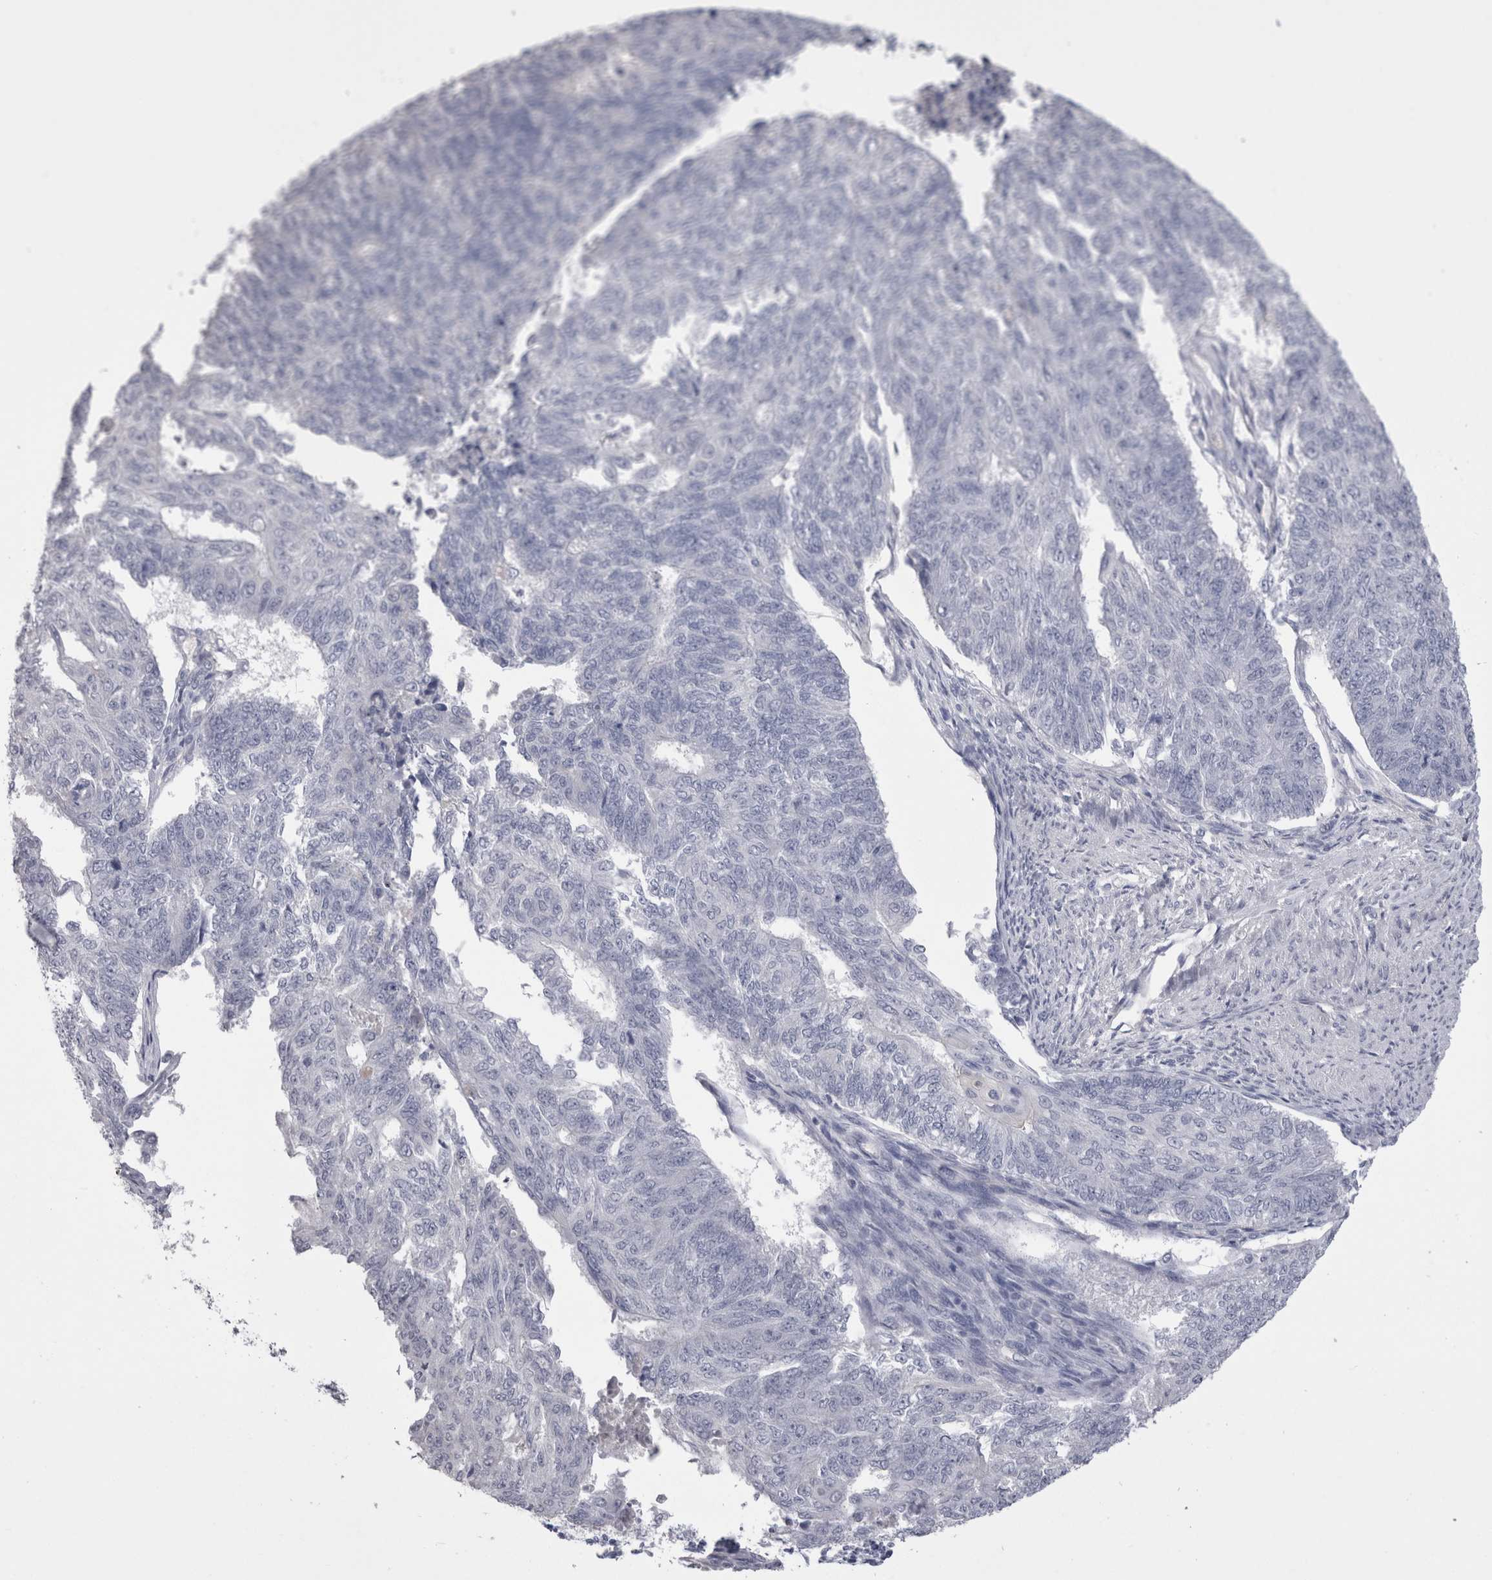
{"staining": {"intensity": "negative", "quantity": "none", "location": "none"}, "tissue": "endometrial cancer", "cell_type": "Tumor cells", "image_type": "cancer", "snomed": [{"axis": "morphology", "description": "Adenocarcinoma, NOS"}, {"axis": "topography", "description": "Endometrium"}], "caption": "Immunohistochemical staining of human adenocarcinoma (endometrial) reveals no significant expression in tumor cells. (DAB immunohistochemistry with hematoxylin counter stain).", "gene": "CDHR5", "patient": {"sex": "female", "age": 32}}